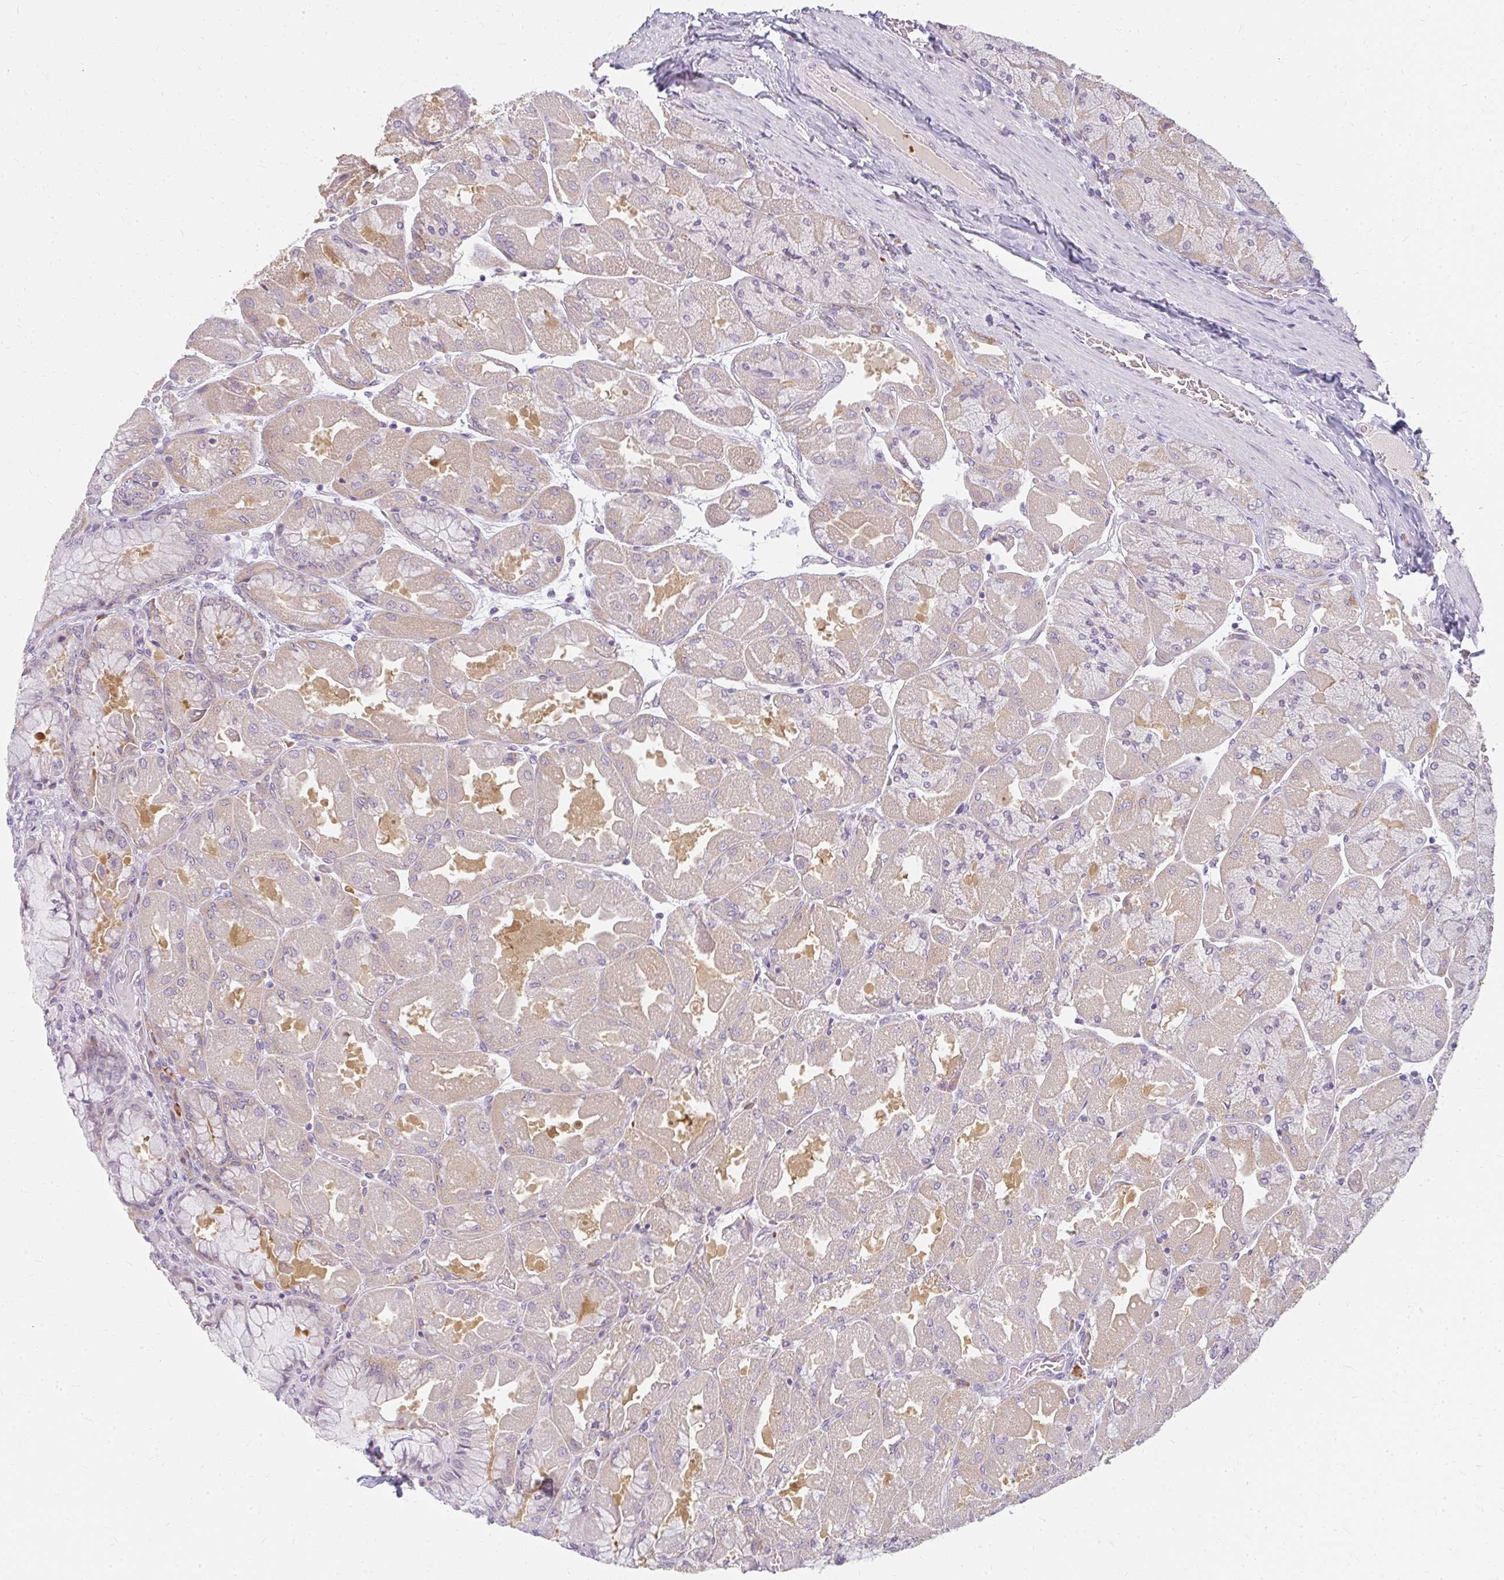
{"staining": {"intensity": "weak", "quantity": "<25%", "location": "cytoplasmic/membranous"}, "tissue": "stomach", "cell_type": "Glandular cells", "image_type": "normal", "snomed": [{"axis": "morphology", "description": "Normal tissue, NOS"}, {"axis": "topography", "description": "Stomach"}], "caption": "This photomicrograph is of benign stomach stained with immunohistochemistry to label a protein in brown with the nuclei are counter-stained blue. There is no expression in glandular cells.", "gene": "ZFYVE26", "patient": {"sex": "female", "age": 61}}